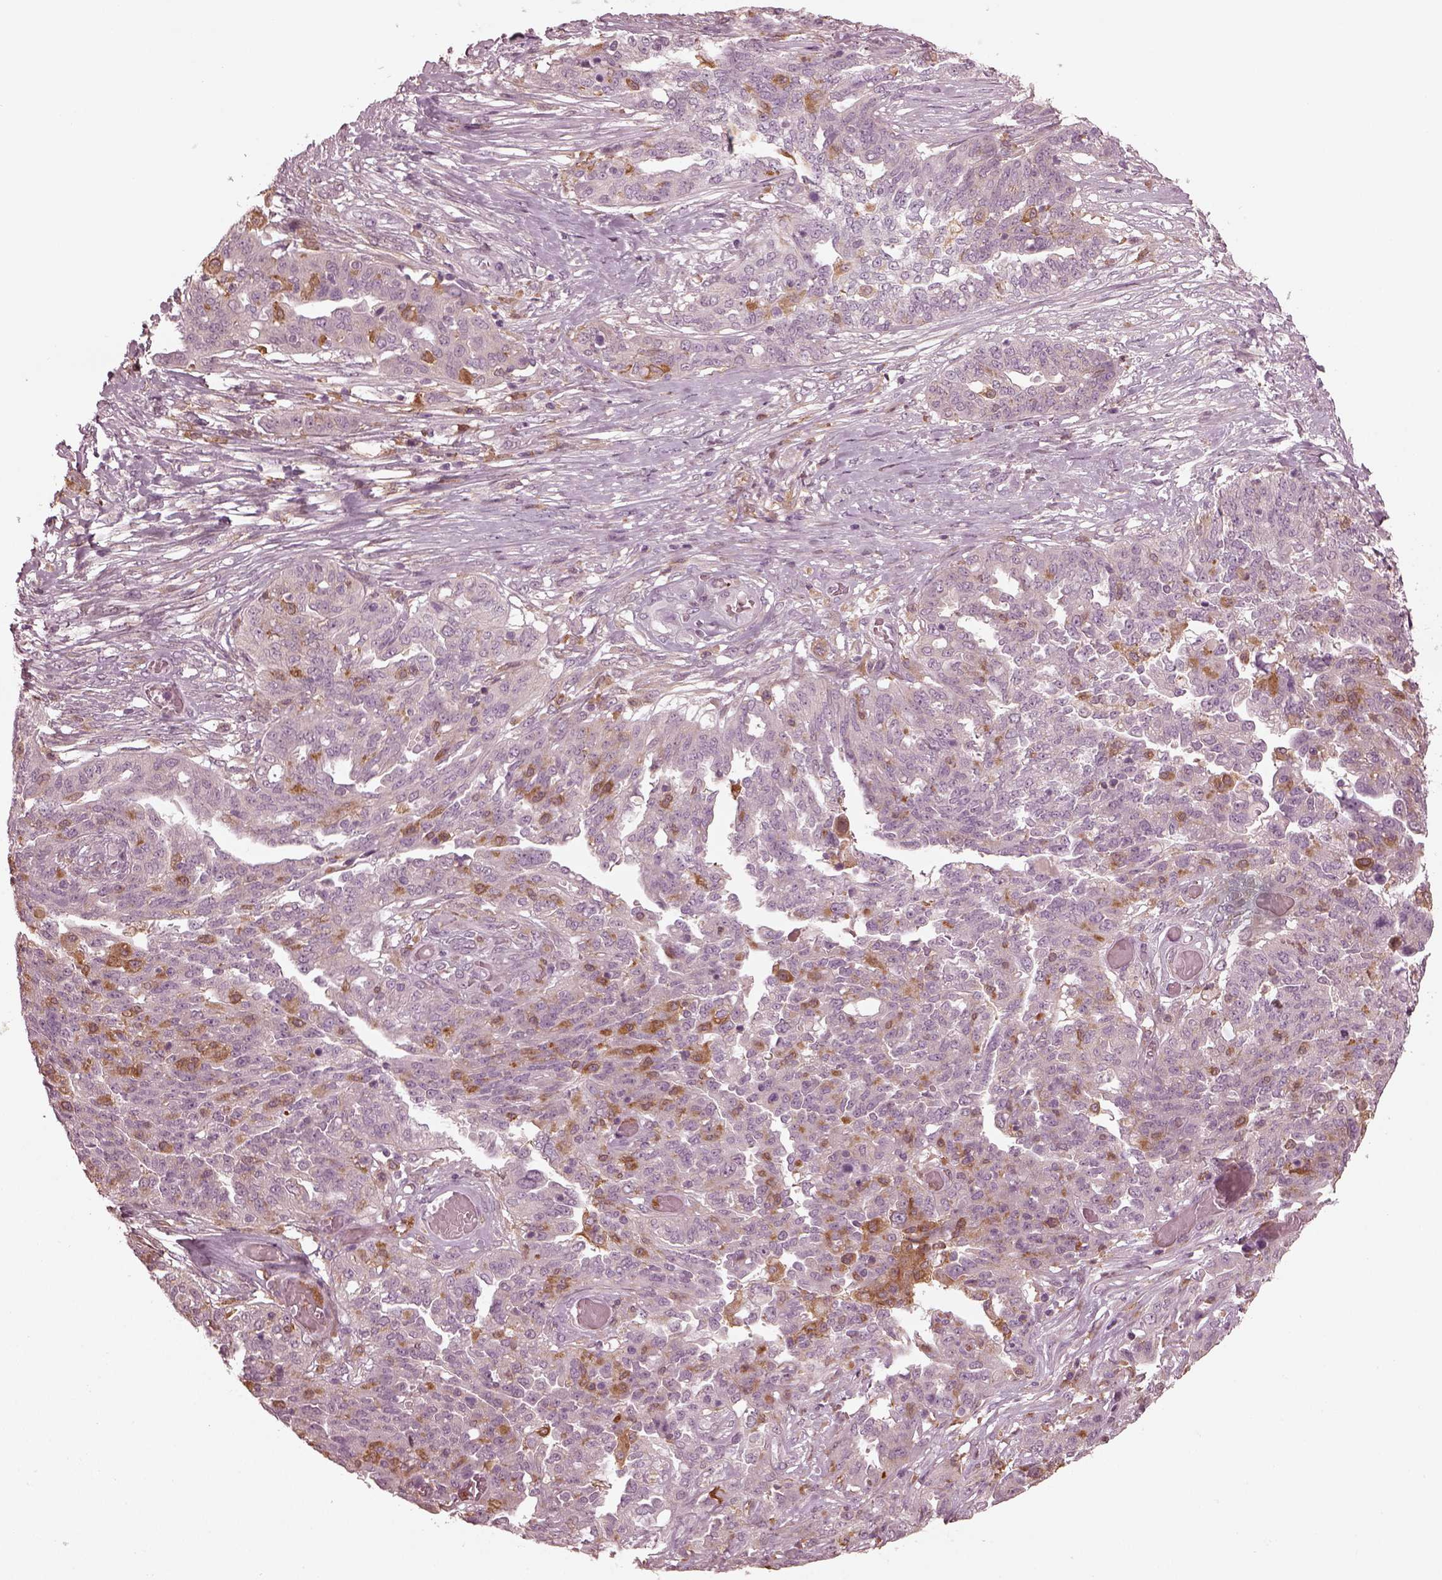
{"staining": {"intensity": "negative", "quantity": "none", "location": "none"}, "tissue": "ovarian cancer", "cell_type": "Tumor cells", "image_type": "cancer", "snomed": [{"axis": "morphology", "description": "Cystadenocarcinoma, serous, NOS"}, {"axis": "topography", "description": "Ovary"}], "caption": "A high-resolution photomicrograph shows immunohistochemistry staining of ovarian serous cystadenocarcinoma, which reveals no significant positivity in tumor cells.", "gene": "PSTPIP2", "patient": {"sex": "female", "age": 67}}